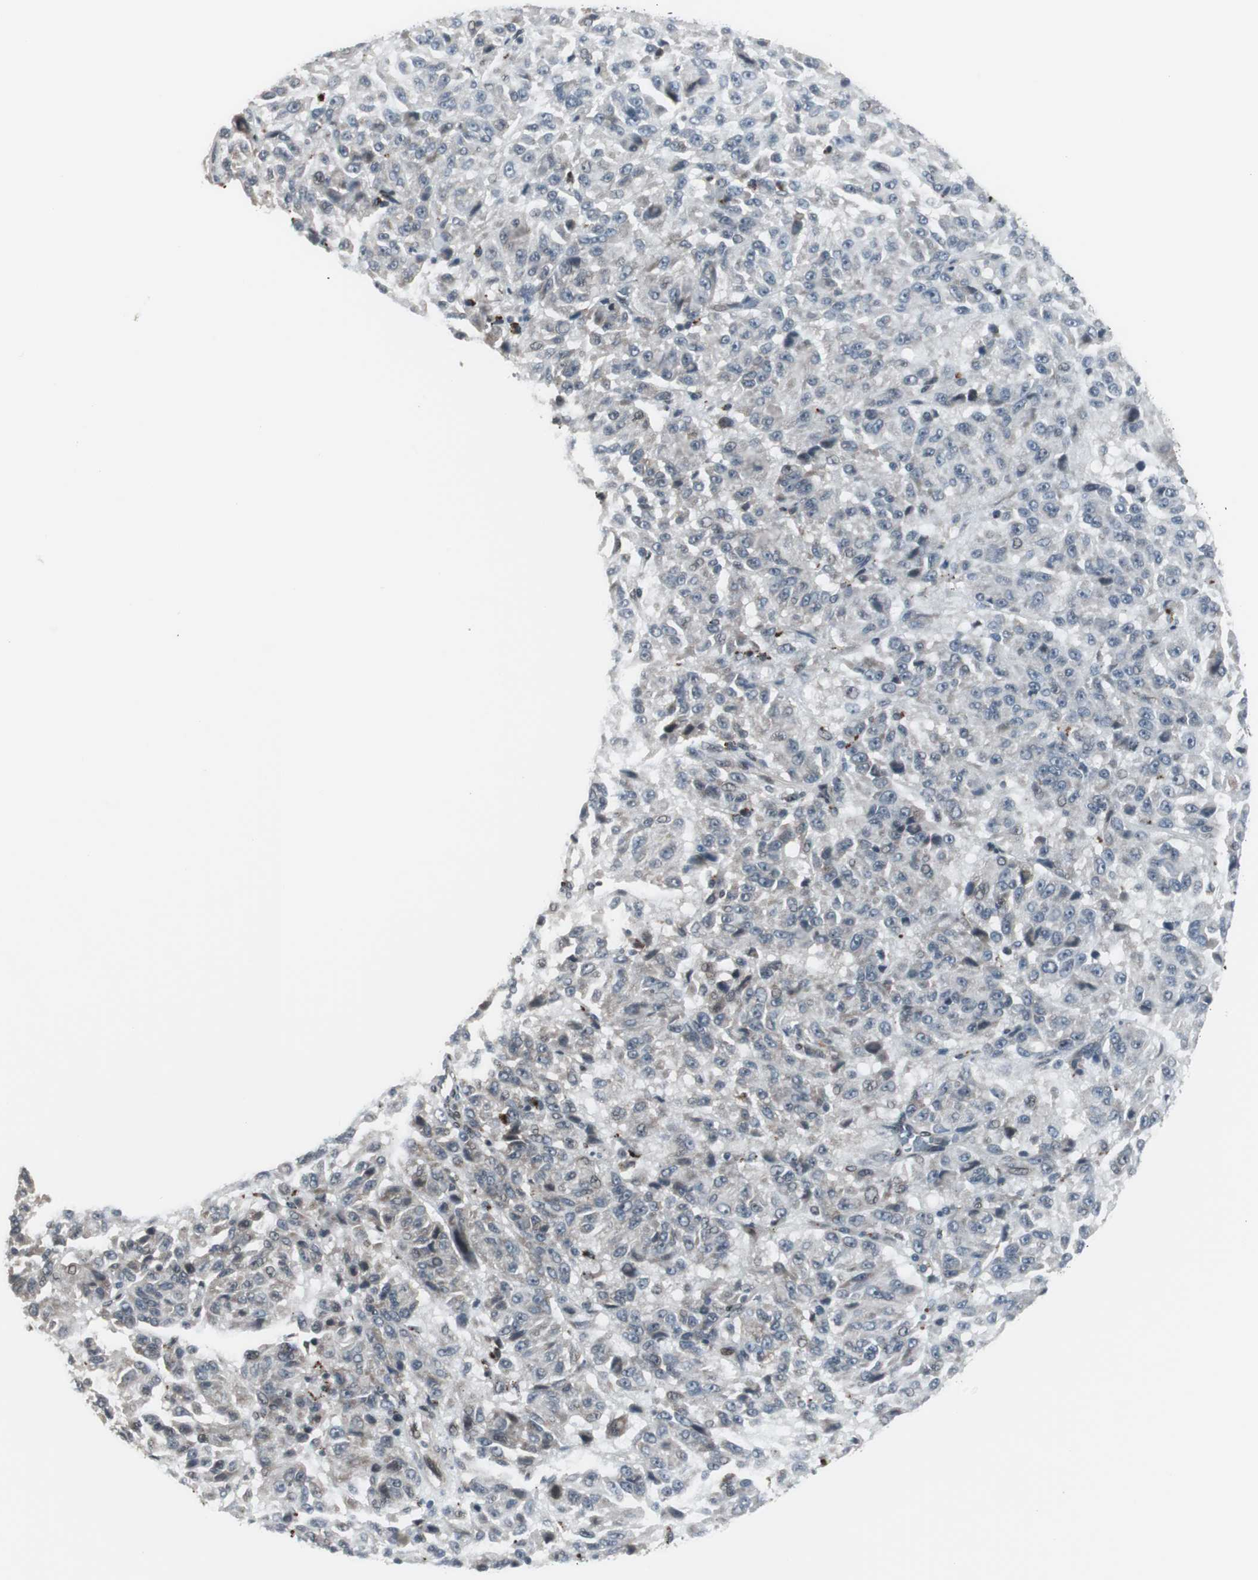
{"staining": {"intensity": "negative", "quantity": "none", "location": "none"}, "tissue": "melanoma", "cell_type": "Tumor cells", "image_type": "cancer", "snomed": [{"axis": "morphology", "description": "Malignant melanoma, Metastatic site"}, {"axis": "topography", "description": "Lung"}], "caption": "A micrograph of melanoma stained for a protein demonstrates no brown staining in tumor cells.", "gene": "BOLA1", "patient": {"sex": "male", "age": 64}}